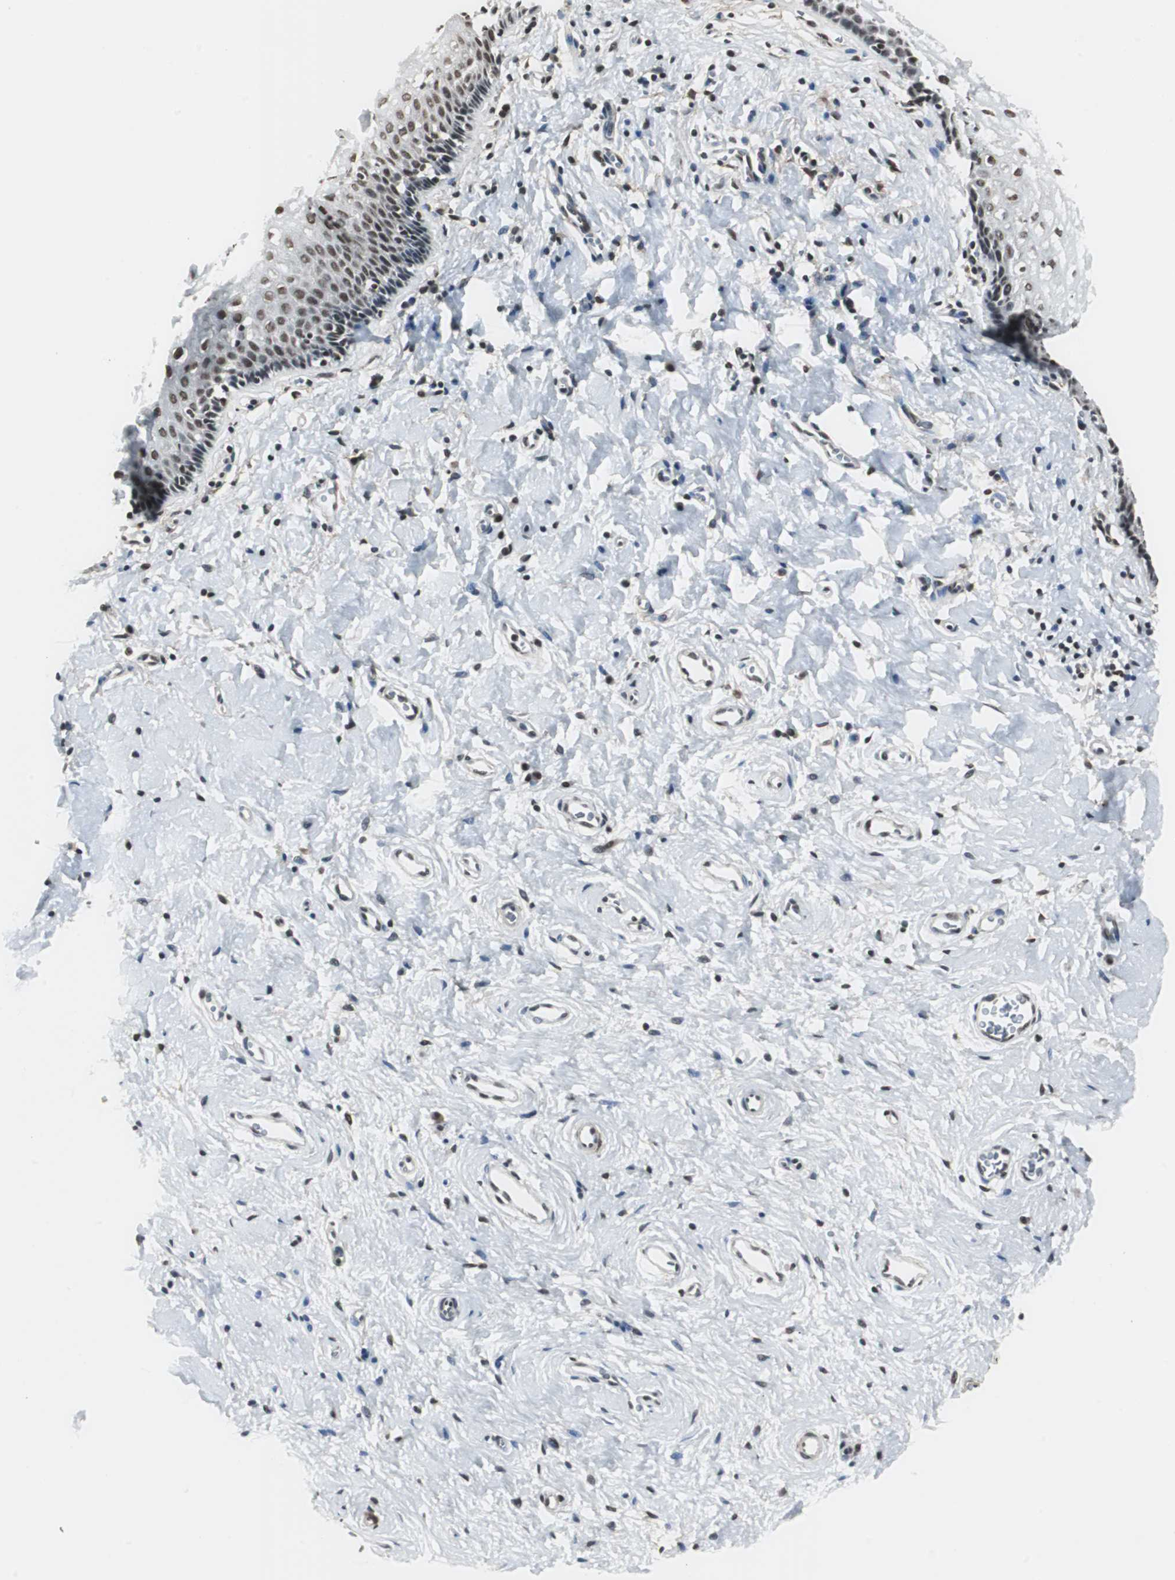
{"staining": {"intensity": "moderate", "quantity": "25%-75%", "location": "nuclear"}, "tissue": "vagina", "cell_type": "Squamous epithelial cells", "image_type": "normal", "snomed": [{"axis": "morphology", "description": "Normal tissue, NOS"}, {"axis": "topography", "description": "Soft tissue"}, {"axis": "topography", "description": "Vagina"}], "caption": "A histopathology image showing moderate nuclear expression in approximately 25%-75% of squamous epithelial cells in benign vagina, as visualized by brown immunohistochemical staining.", "gene": "MKX", "patient": {"sex": "female", "age": 61}}